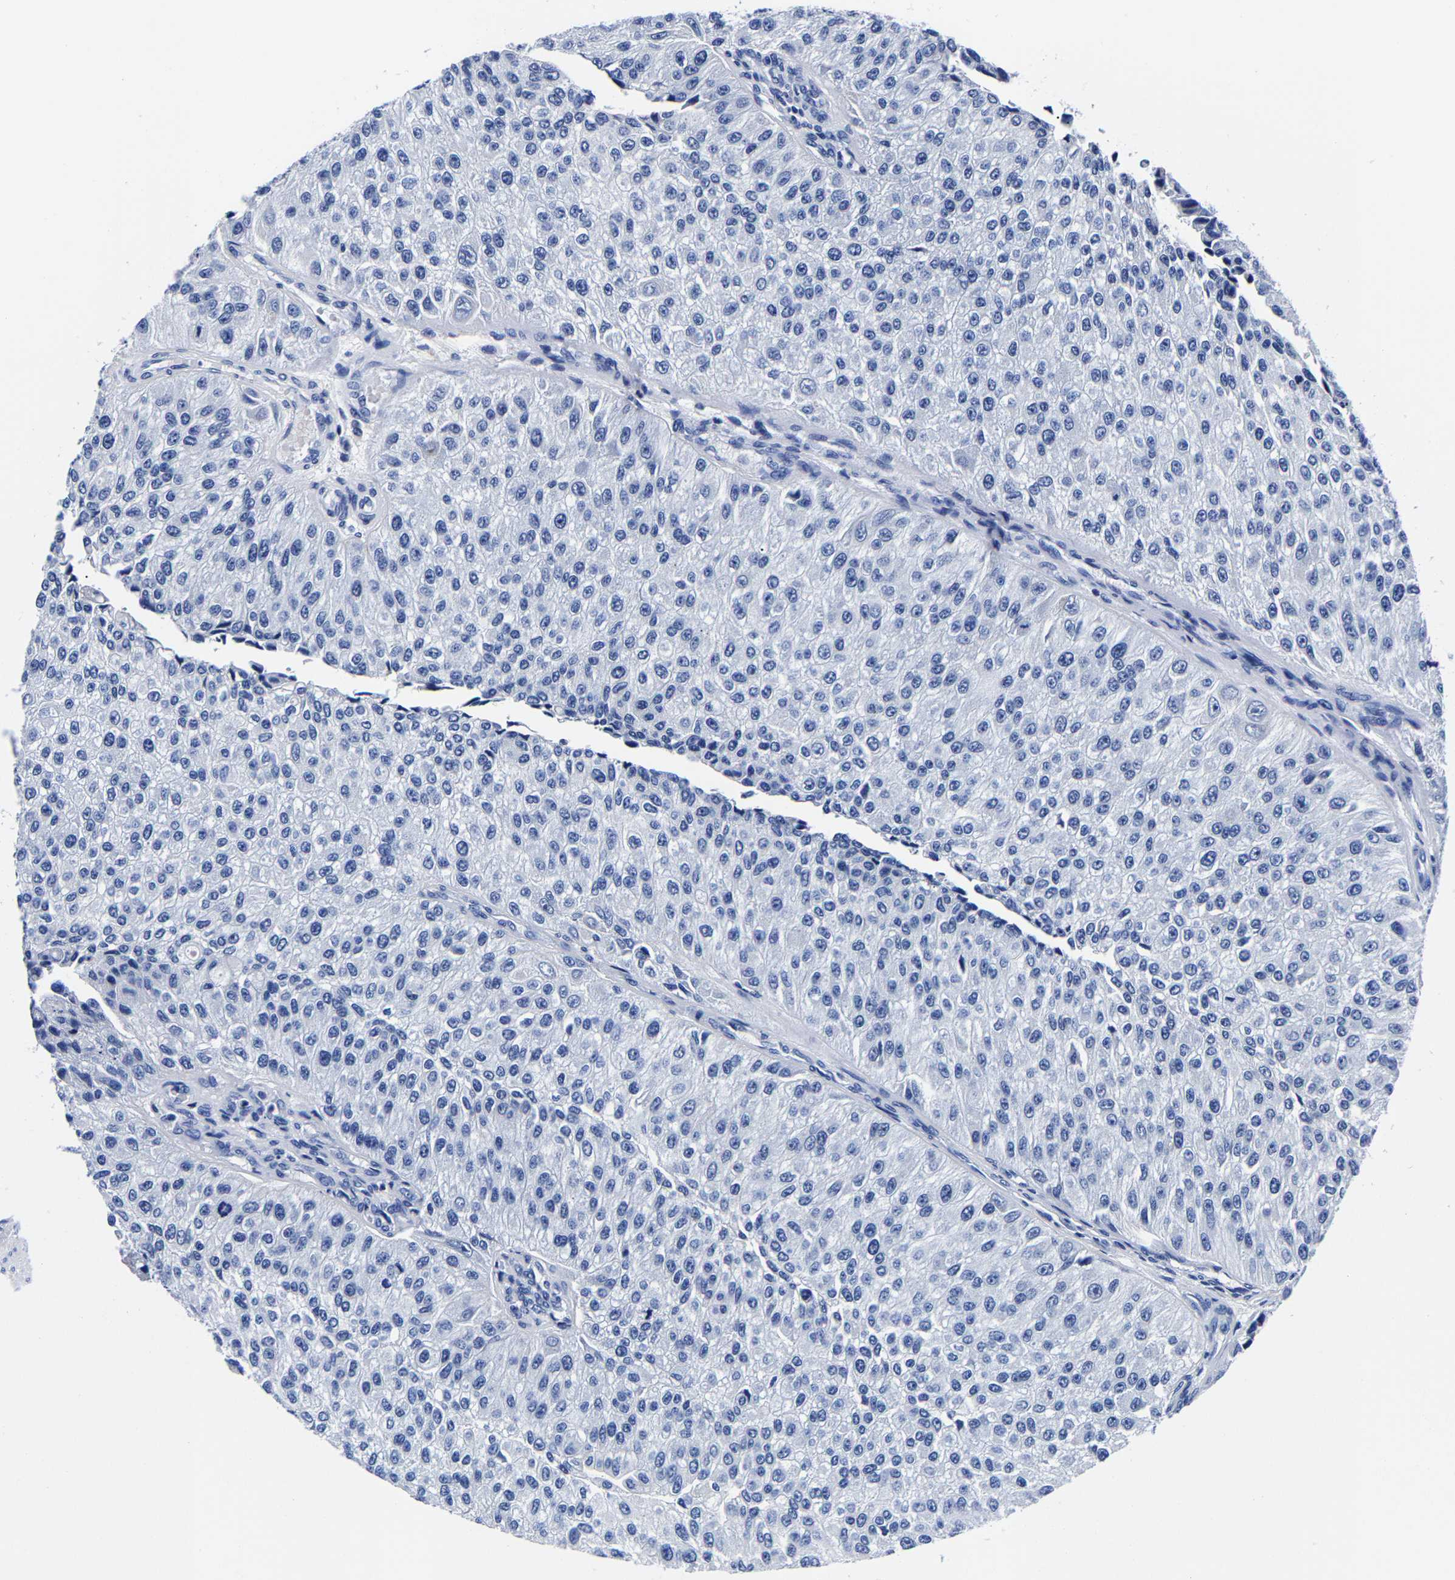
{"staining": {"intensity": "negative", "quantity": "none", "location": "none"}, "tissue": "urothelial cancer", "cell_type": "Tumor cells", "image_type": "cancer", "snomed": [{"axis": "morphology", "description": "Urothelial carcinoma, High grade"}, {"axis": "topography", "description": "Kidney"}, {"axis": "topography", "description": "Urinary bladder"}], "caption": "Tumor cells show no significant positivity in high-grade urothelial carcinoma. (DAB (3,3'-diaminobenzidine) immunohistochemistry (IHC), high magnification).", "gene": "CPA2", "patient": {"sex": "male", "age": 77}}